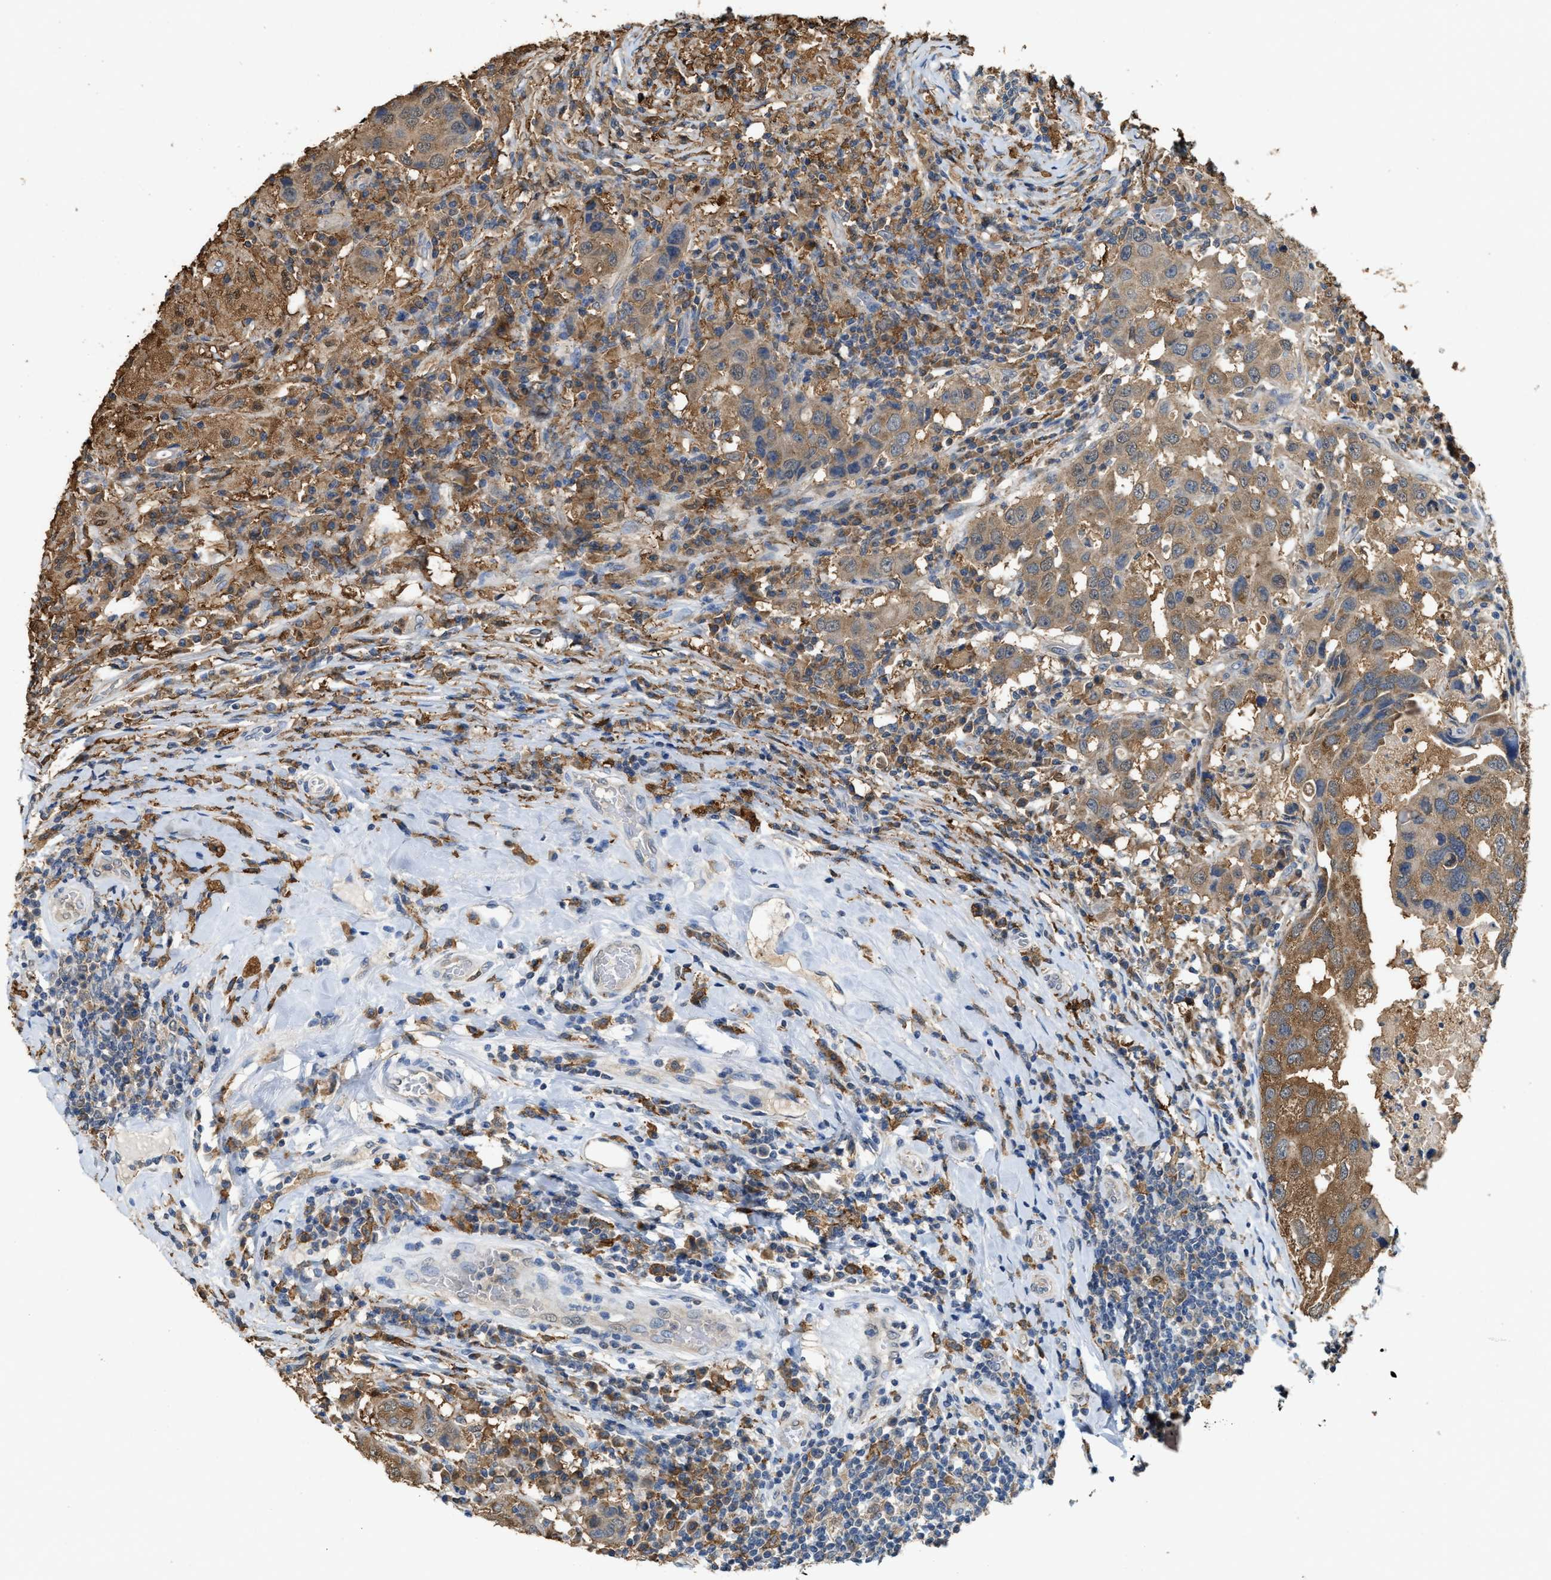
{"staining": {"intensity": "moderate", "quantity": ">75%", "location": "cytoplasmic/membranous"}, "tissue": "breast cancer", "cell_type": "Tumor cells", "image_type": "cancer", "snomed": [{"axis": "morphology", "description": "Duct carcinoma"}, {"axis": "topography", "description": "Breast"}], "caption": "Immunohistochemistry (DAB (3,3'-diaminobenzidine)) staining of infiltrating ductal carcinoma (breast) shows moderate cytoplasmic/membranous protein staining in approximately >75% of tumor cells.", "gene": "GCN1", "patient": {"sex": "female", "age": 27}}